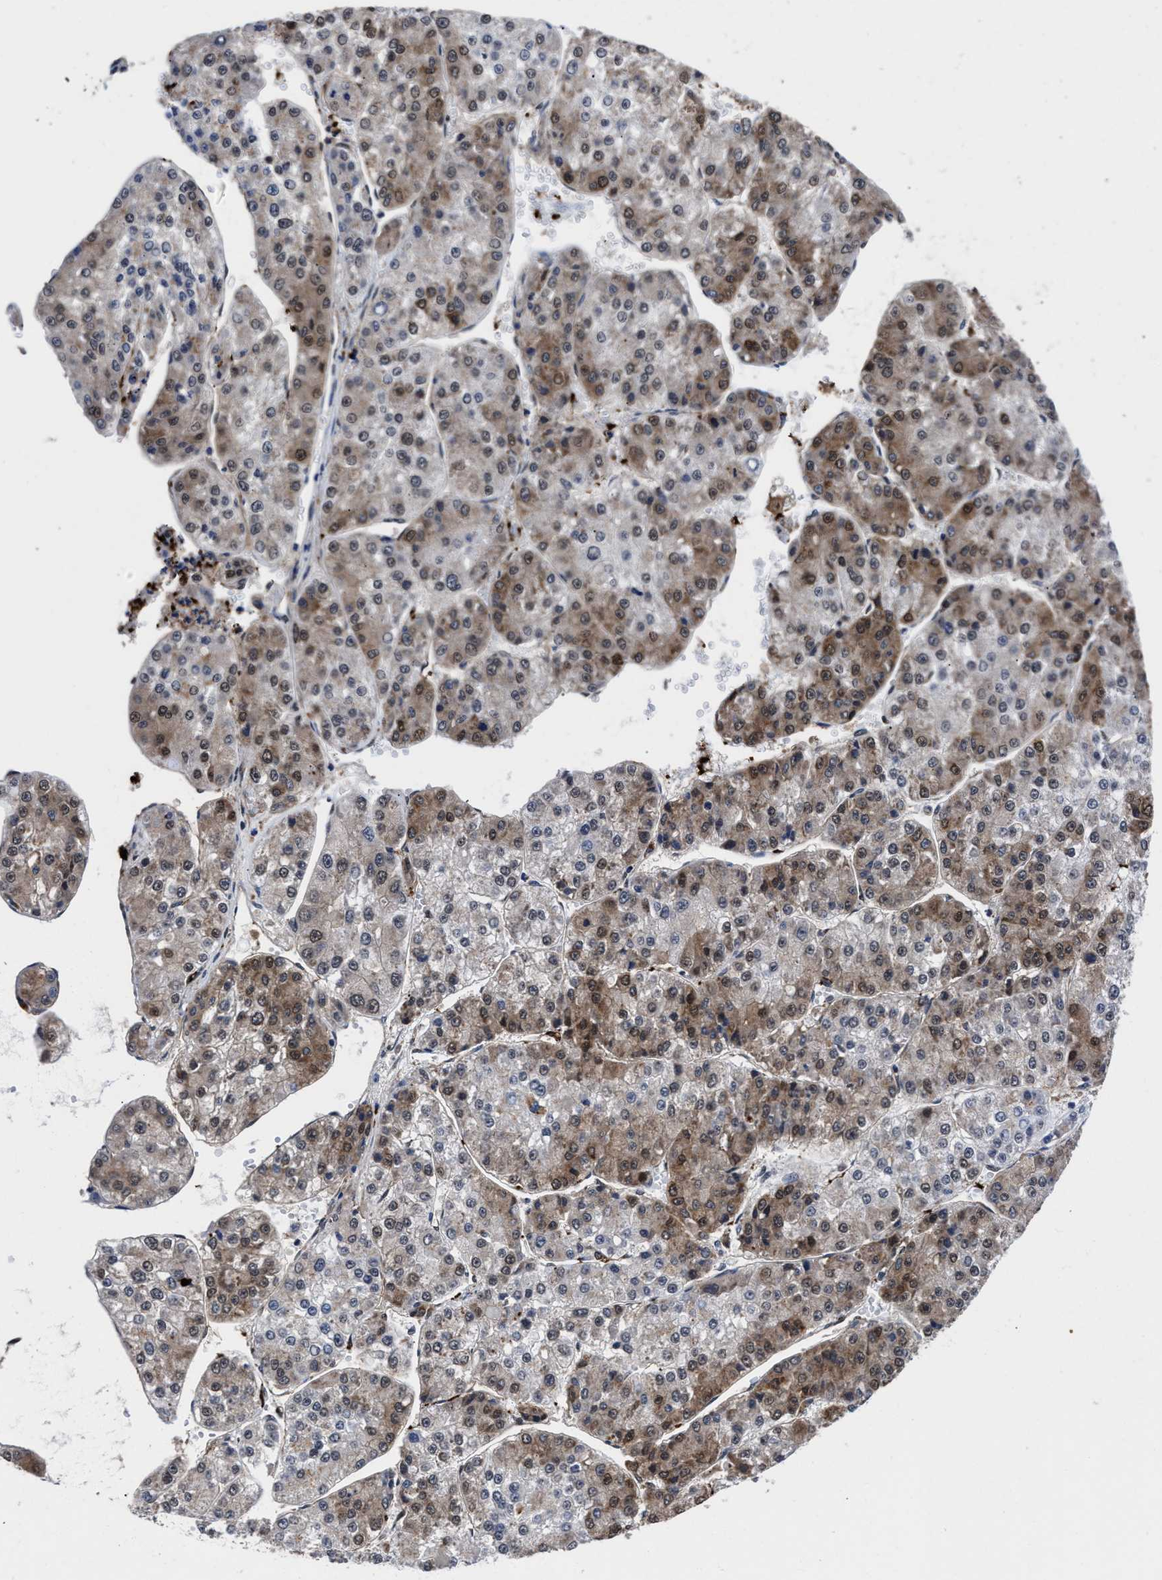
{"staining": {"intensity": "moderate", "quantity": "<25%", "location": "cytoplasmic/membranous"}, "tissue": "liver cancer", "cell_type": "Tumor cells", "image_type": "cancer", "snomed": [{"axis": "morphology", "description": "Carcinoma, Hepatocellular, NOS"}, {"axis": "topography", "description": "Liver"}], "caption": "Tumor cells show low levels of moderate cytoplasmic/membranous expression in about <25% of cells in human liver hepatocellular carcinoma.", "gene": "ACLY", "patient": {"sex": "female", "age": 73}}